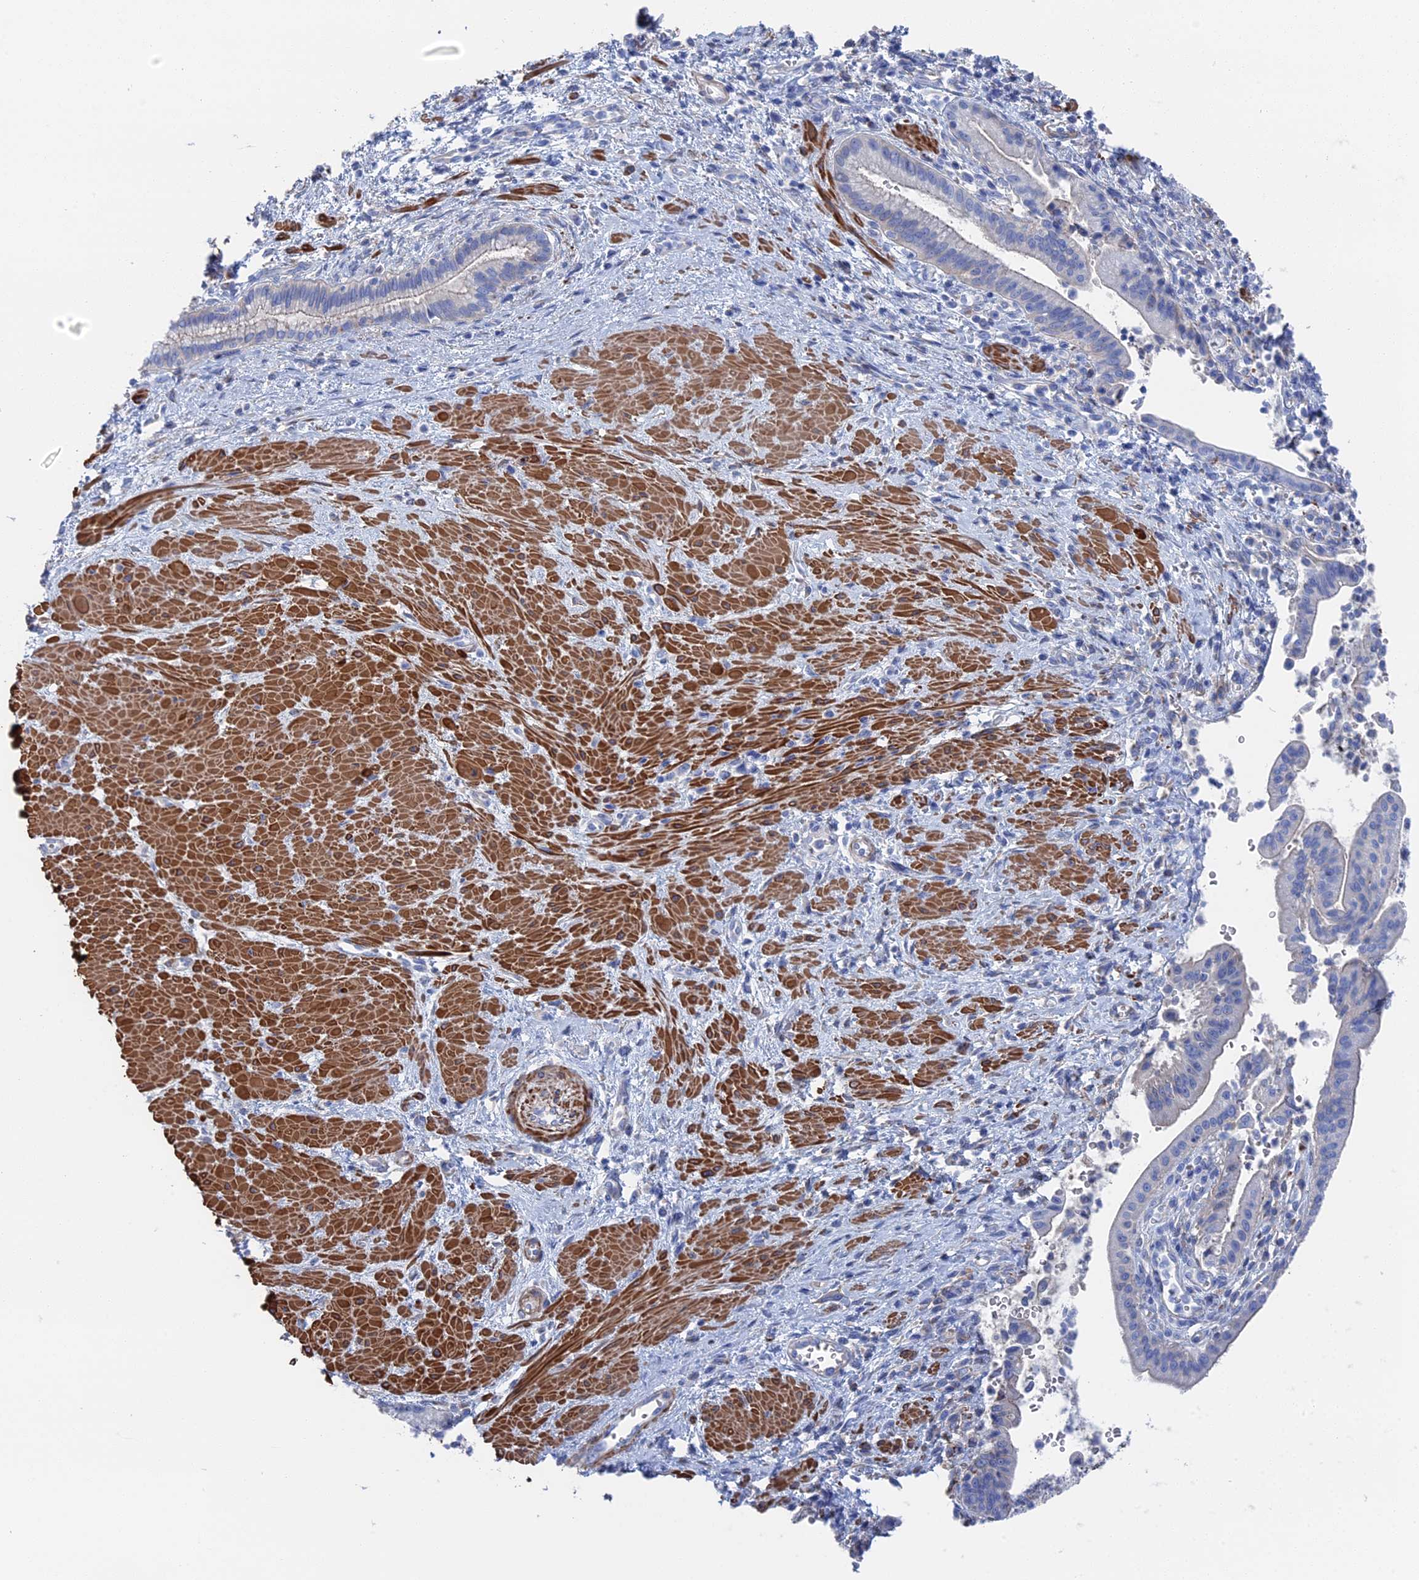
{"staining": {"intensity": "negative", "quantity": "none", "location": "none"}, "tissue": "pancreatic cancer", "cell_type": "Tumor cells", "image_type": "cancer", "snomed": [{"axis": "morphology", "description": "Adenocarcinoma, NOS"}, {"axis": "topography", "description": "Pancreas"}], "caption": "This is a photomicrograph of IHC staining of pancreatic cancer (adenocarcinoma), which shows no staining in tumor cells.", "gene": "STRA6", "patient": {"sex": "male", "age": 78}}